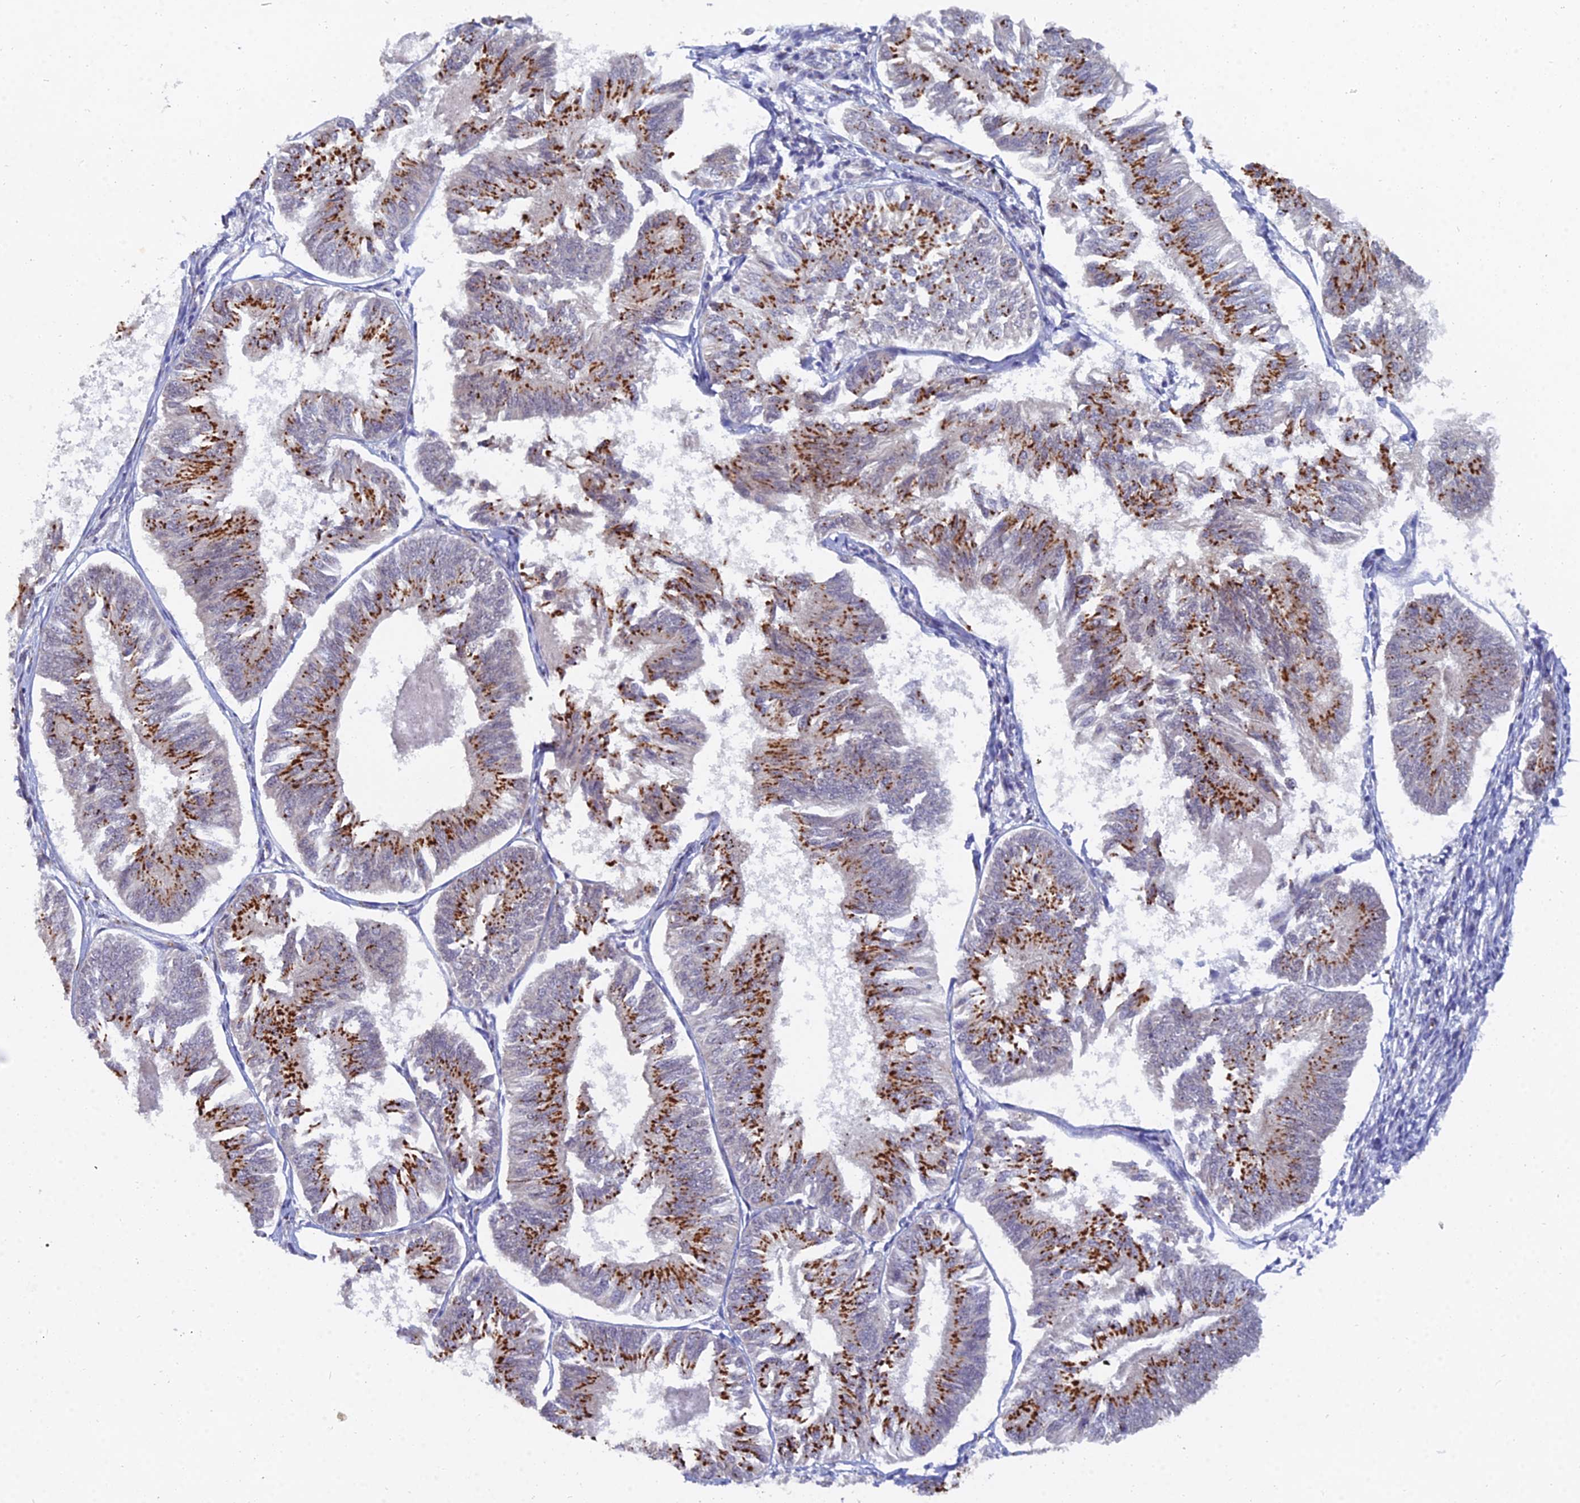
{"staining": {"intensity": "strong", "quantity": "25%-75%", "location": "cytoplasmic/membranous"}, "tissue": "endometrial cancer", "cell_type": "Tumor cells", "image_type": "cancer", "snomed": [{"axis": "morphology", "description": "Adenocarcinoma, NOS"}, {"axis": "topography", "description": "Endometrium"}], "caption": "Tumor cells reveal high levels of strong cytoplasmic/membranous positivity in about 25%-75% of cells in human endometrial cancer (adenocarcinoma). (IHC, brightfield microscopy, high magnification).", "gene": "THOC3", "patient": {"sex": "female", "age": 58}}